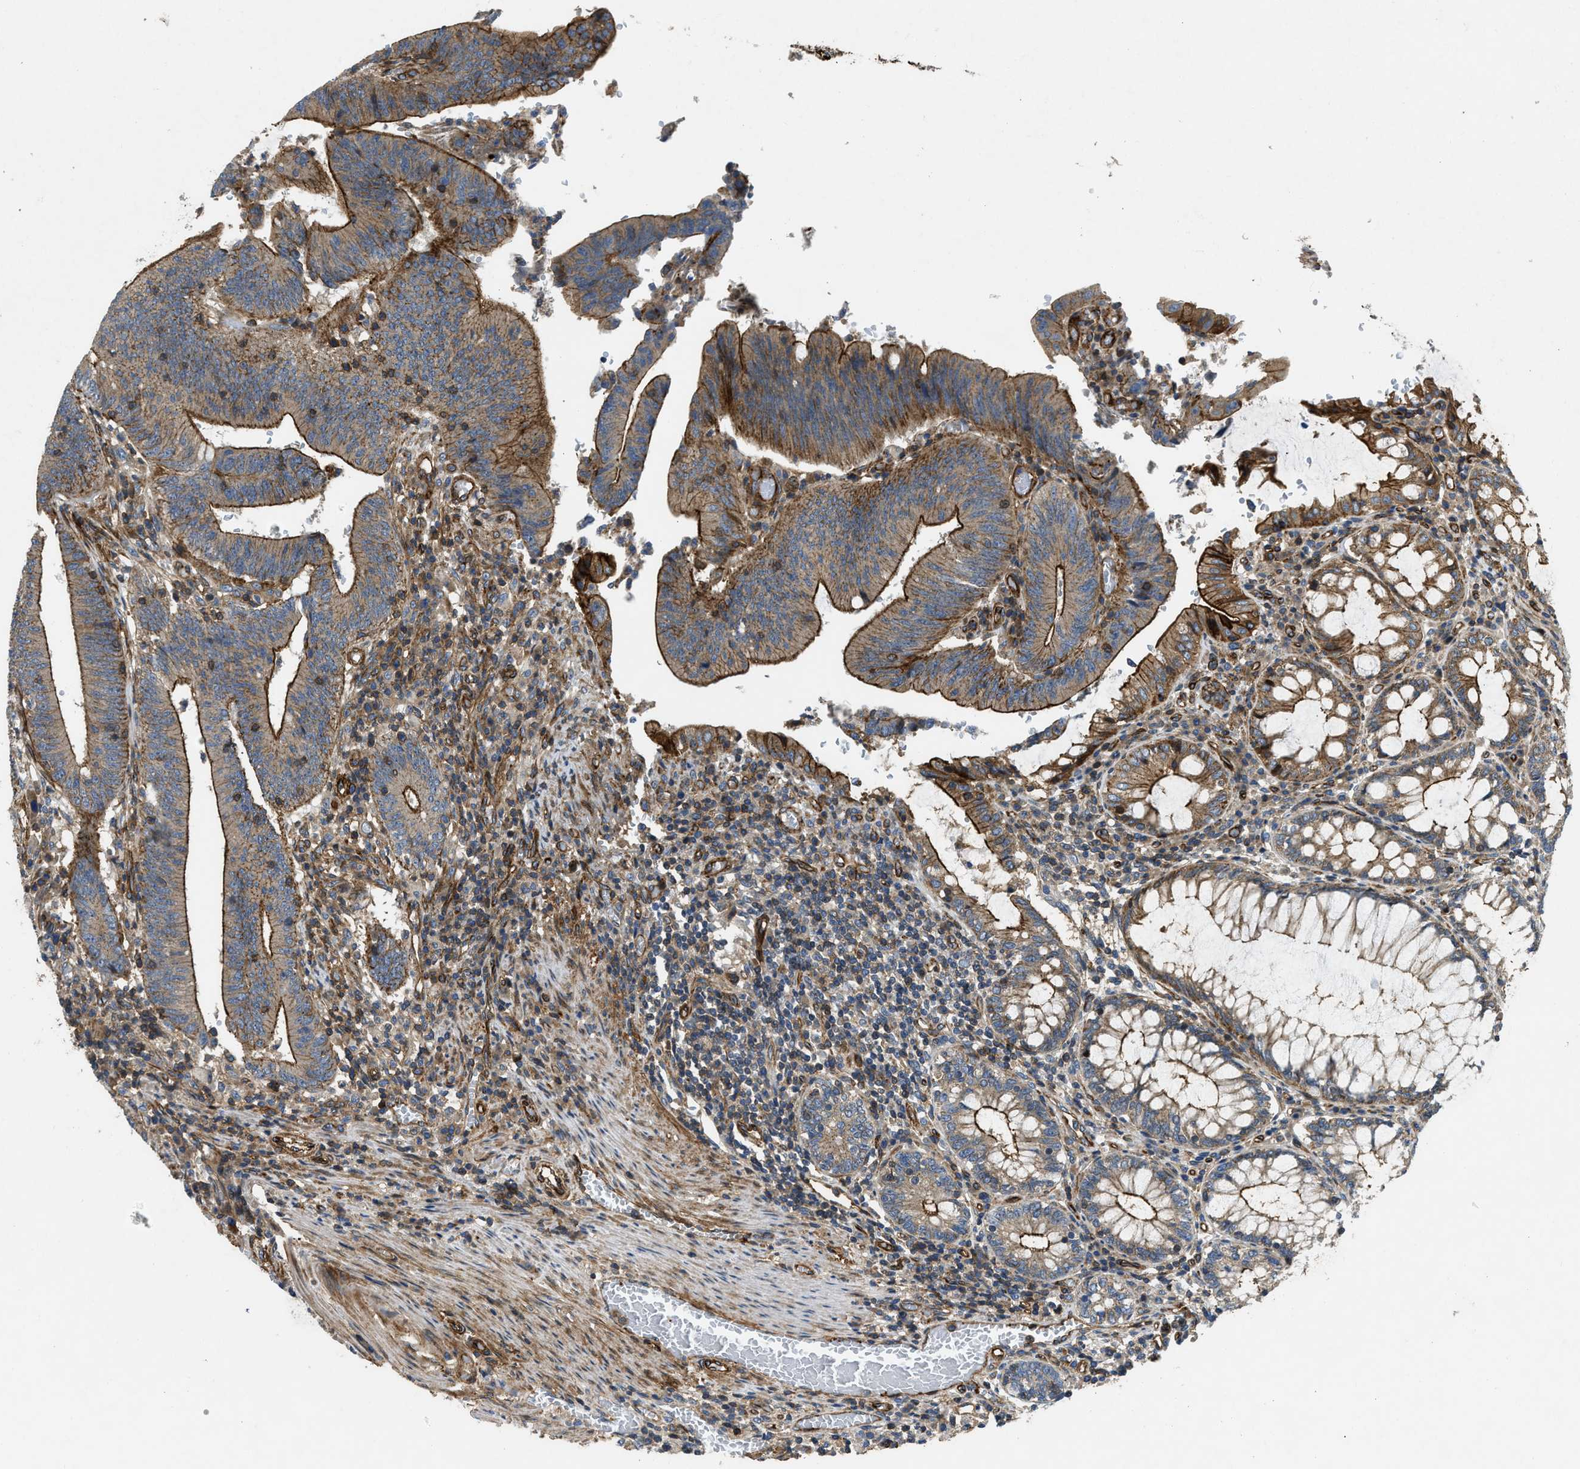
{"staining": {"intensity": "strong", "quantity": ">75%", "location": "cytoplasmic/membranous"}, "tissue": "colorectal cancer", "cell_type": "Tumor cells", "image_type": "cancer", "snomed": [{"axis": "morphology", "description": "Normal tissue, NOS"}, {"axis": "morphology", "description": "Adenocarcinoma, NOS"}, {"axis": "topography", "description": "Rectum"}], "caption": "Adenocarcinoma (colorectal) stained for a protein demonstrates strong cytoplasmic/membranous positivity in tumor cells.", "gene": "NYNRIN", "patient": {"sex": "female", "age": 66}}